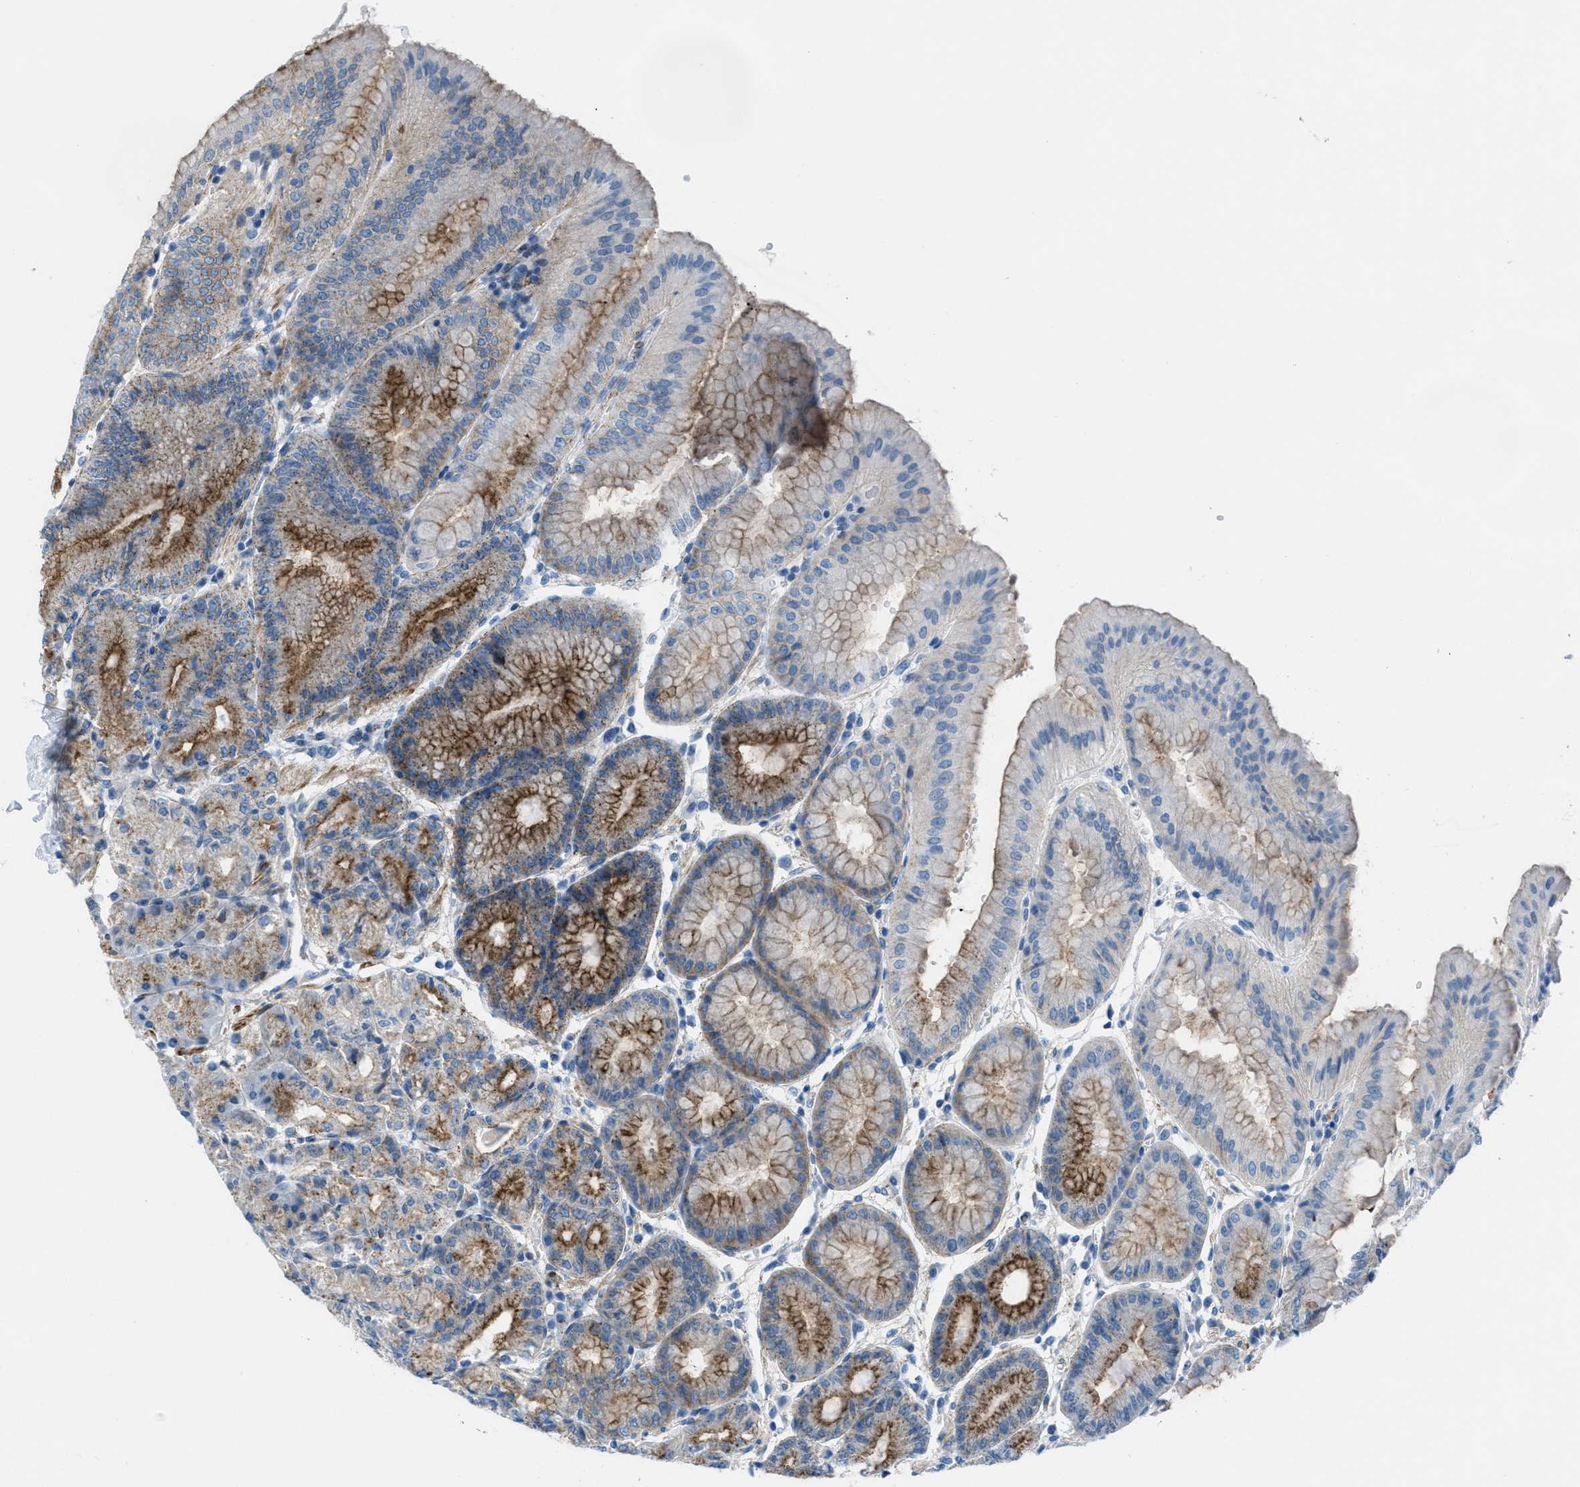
{"staining": {"intensity": "moderate", "quantity": ">75%", "location": "cytoplasmic/membranous"}, "tissue": "stomach", "cell_type": "Glandular cells", "image_type": "normal", "snomed": [{"axis": "morphology", "description": "Normal tissue, NOS"}, {"axis": "topography", "description": "Stomach, lower"}], "caption": "Immunohistochemistry (IHC) (DAB (3,3'-diaminobenzidine)) staining of benign human stomach exhibits moderate cytoplasmic/membranous protein positivity in approximately >75% of glandular cells. (IHC, brightfield microscopy, high magnification).", "gene": "MFSD13A", "patient": {"sex": "male", "age": 71}}